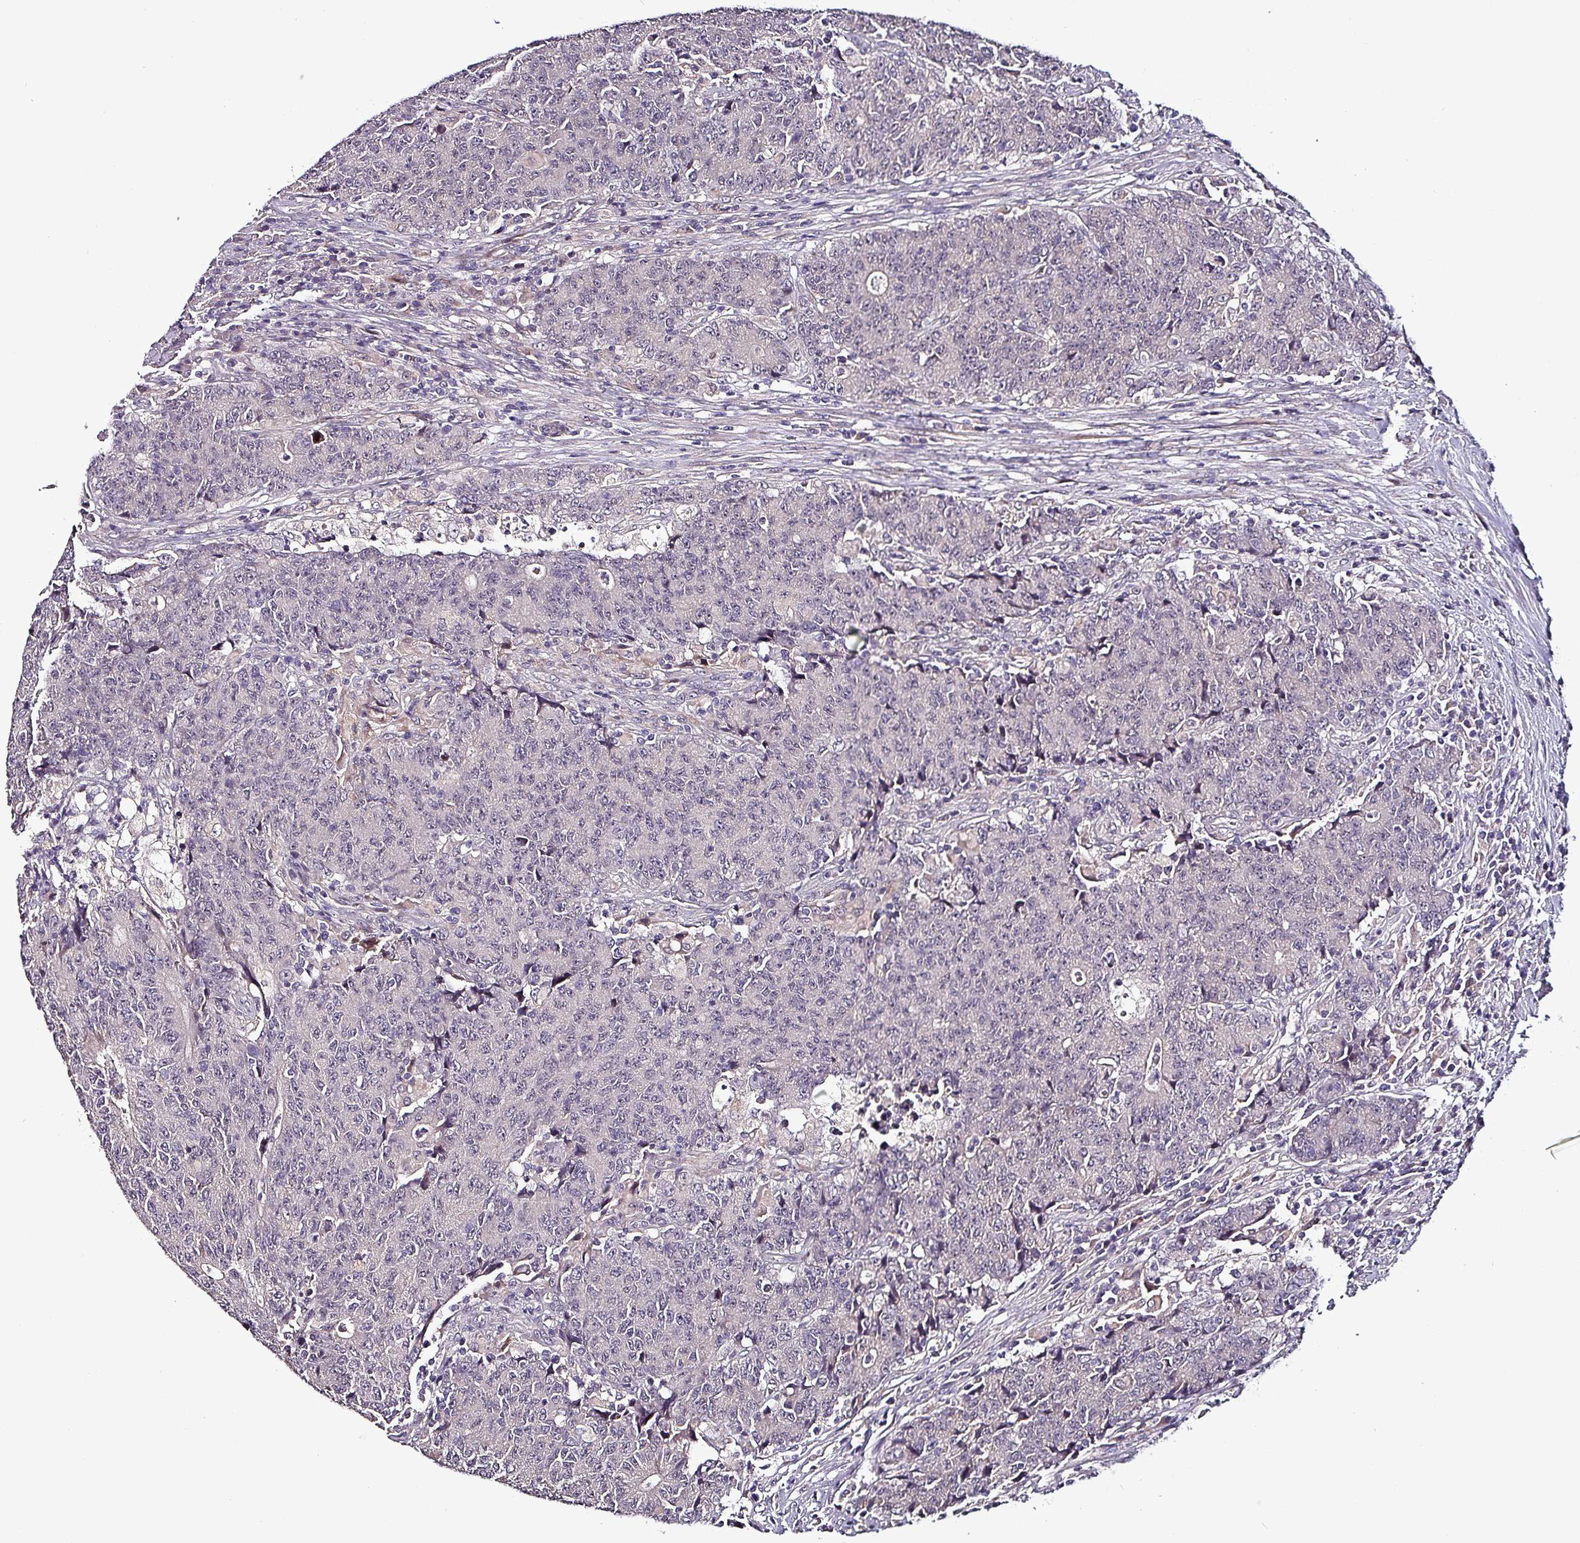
{"staining": {"intensity": "negative", "quantity": "none", "location": "none"}, "tissue": "colorectal cancer", "cell_type": "Tumor cells", "image_type": "cancer", "snomed": [{"axis": "morphology", "description": "Adenocarcinoma, NOS"}, {"axis": "topography", "description": "Colon"}], "caption": "Protein analysis of adenocarcinoma (colorectal) shows no significant staining in tumor cells.", "gene": "GRAPL", "patient": {"sex": "female", "age": 75}}